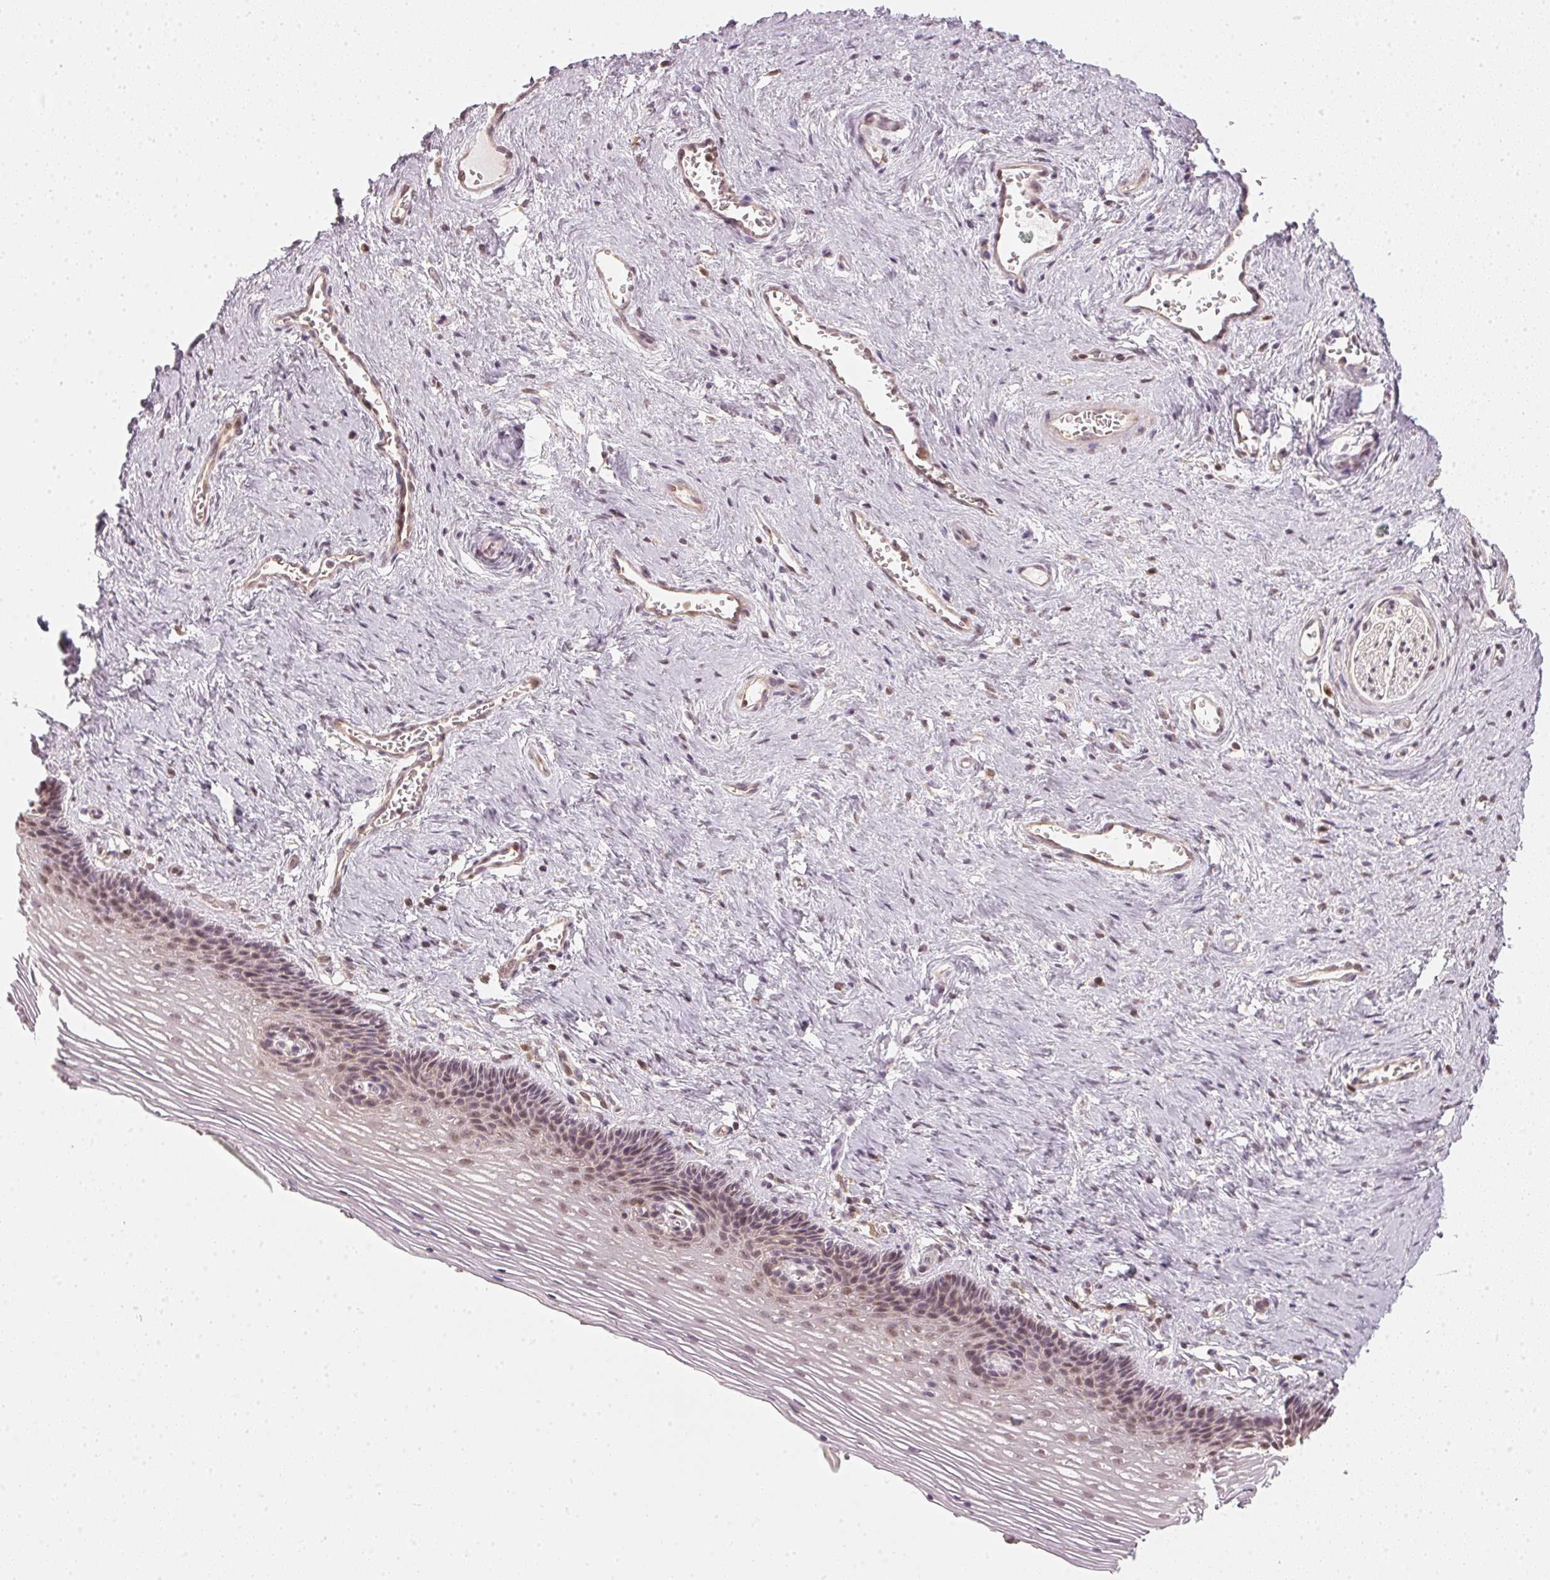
{"staining": {"intensity": "weak", "quantity": "25%-75%", "location": "nuclear"}, "tissue": "vagina", "cell_type": "Squamous epithelial cells", "image_type": "normal", "snomed": [{"axis": "morphology", "description": "Normal tissue, NOS"}, {"axis": "topography", "description": "Vagina"}, {"axis": "topography", "description": "Cervix"}], "caption": "Protein expression analysis of benign vagina exhibits weak nuclear expression in about 25%-75% of squamous epithelial cells. (DAB = brown stain, brightfield microscopy at high magnification).", "gene": "UBE2L3", "patient": {"sex": "female", "age": 37}}